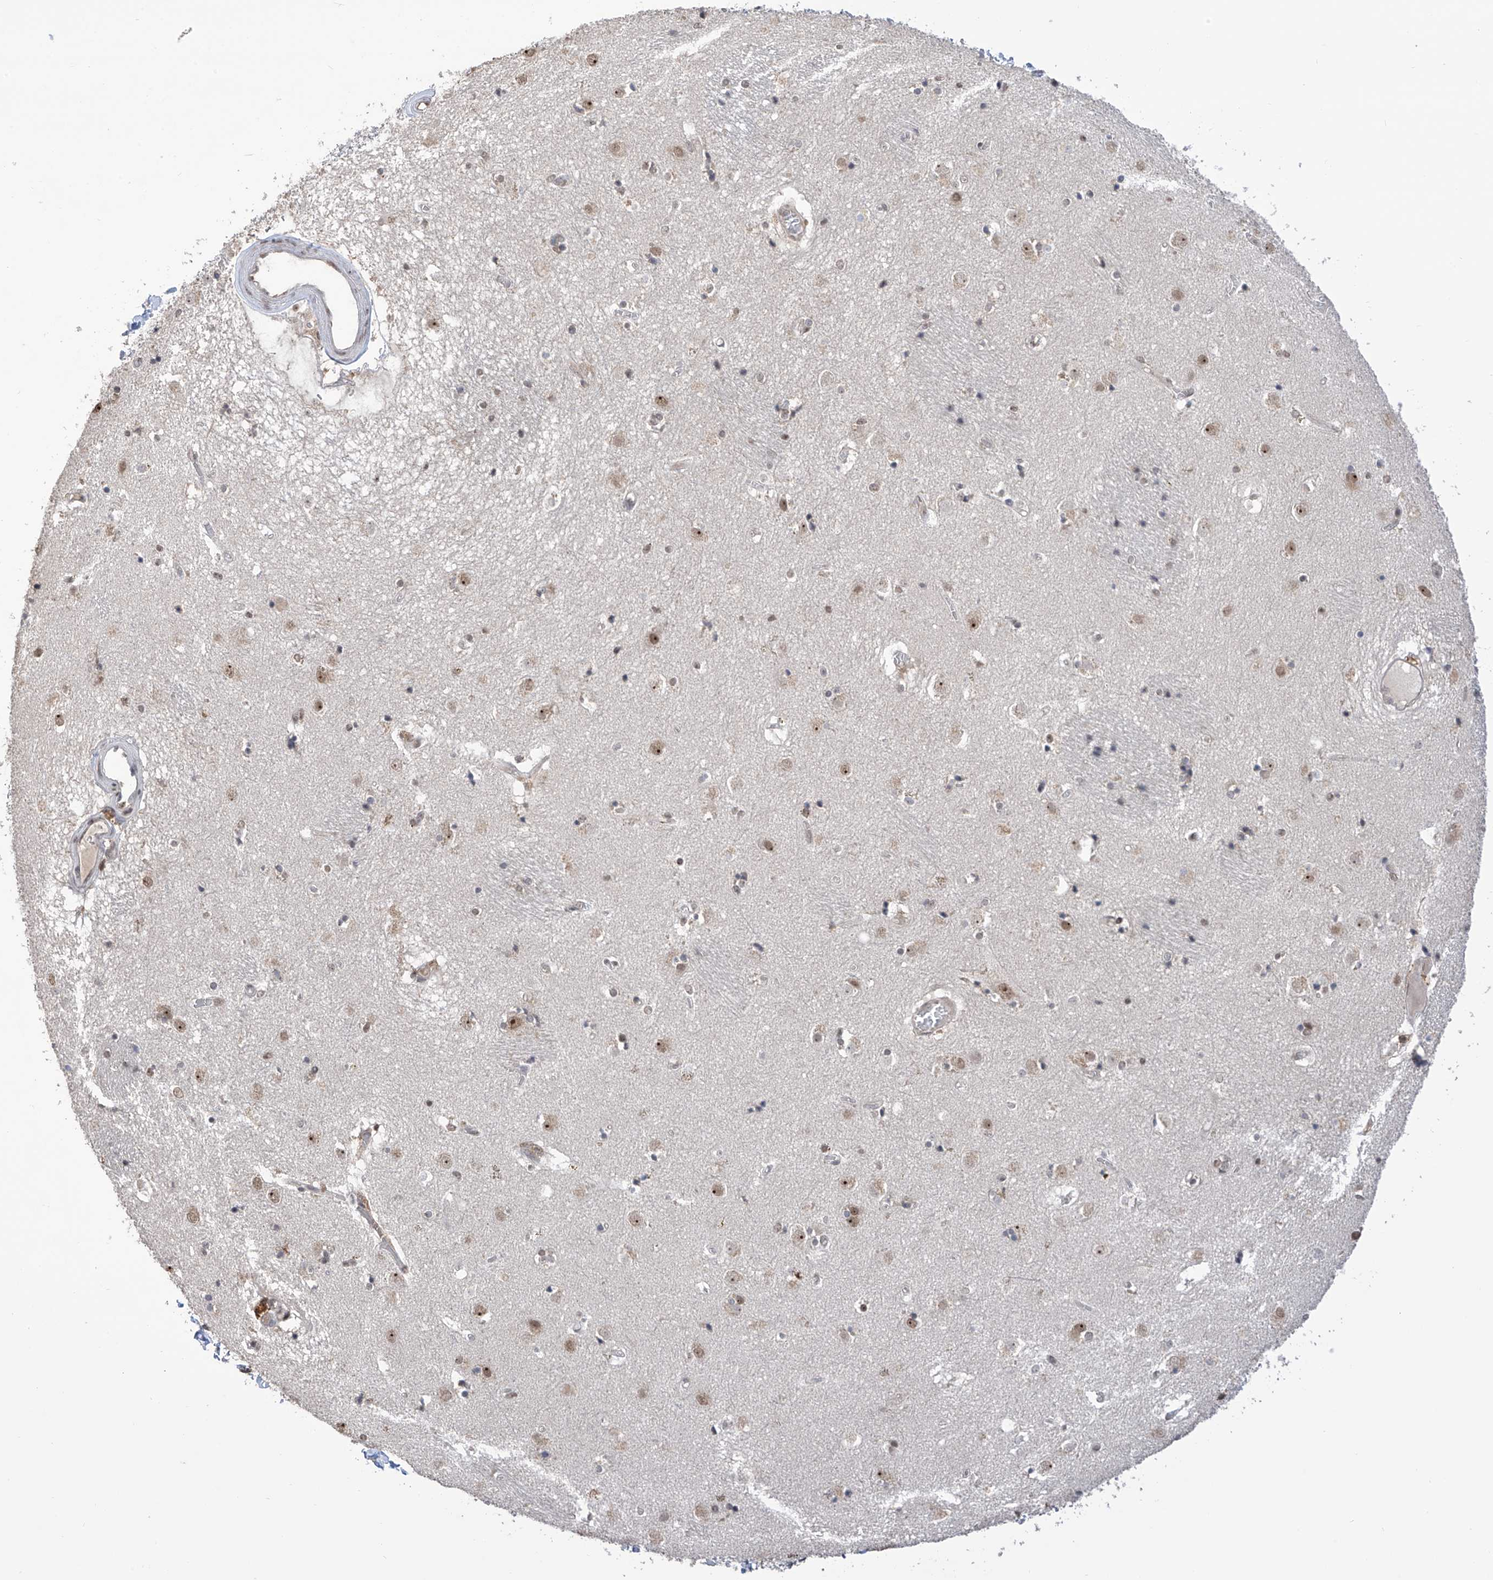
{"staining": {"intensity": "negative", "quantity": "none", "location": "none"}, "tissue": "caudate", "cell_type": "Glial cells", "image_type": "normal", "snomed": [{"axis": "morphology", "description": "Normal tissue, NOS"}, {"axis": "topography", "description": "Lateral ventricle wall"}], "caption": "This is an immunohistochemistry image of unremarkable caudate. There is no staining in glial cells.", "gene": "C1orf131", "patient": {"sex": "male", "age": 70}}